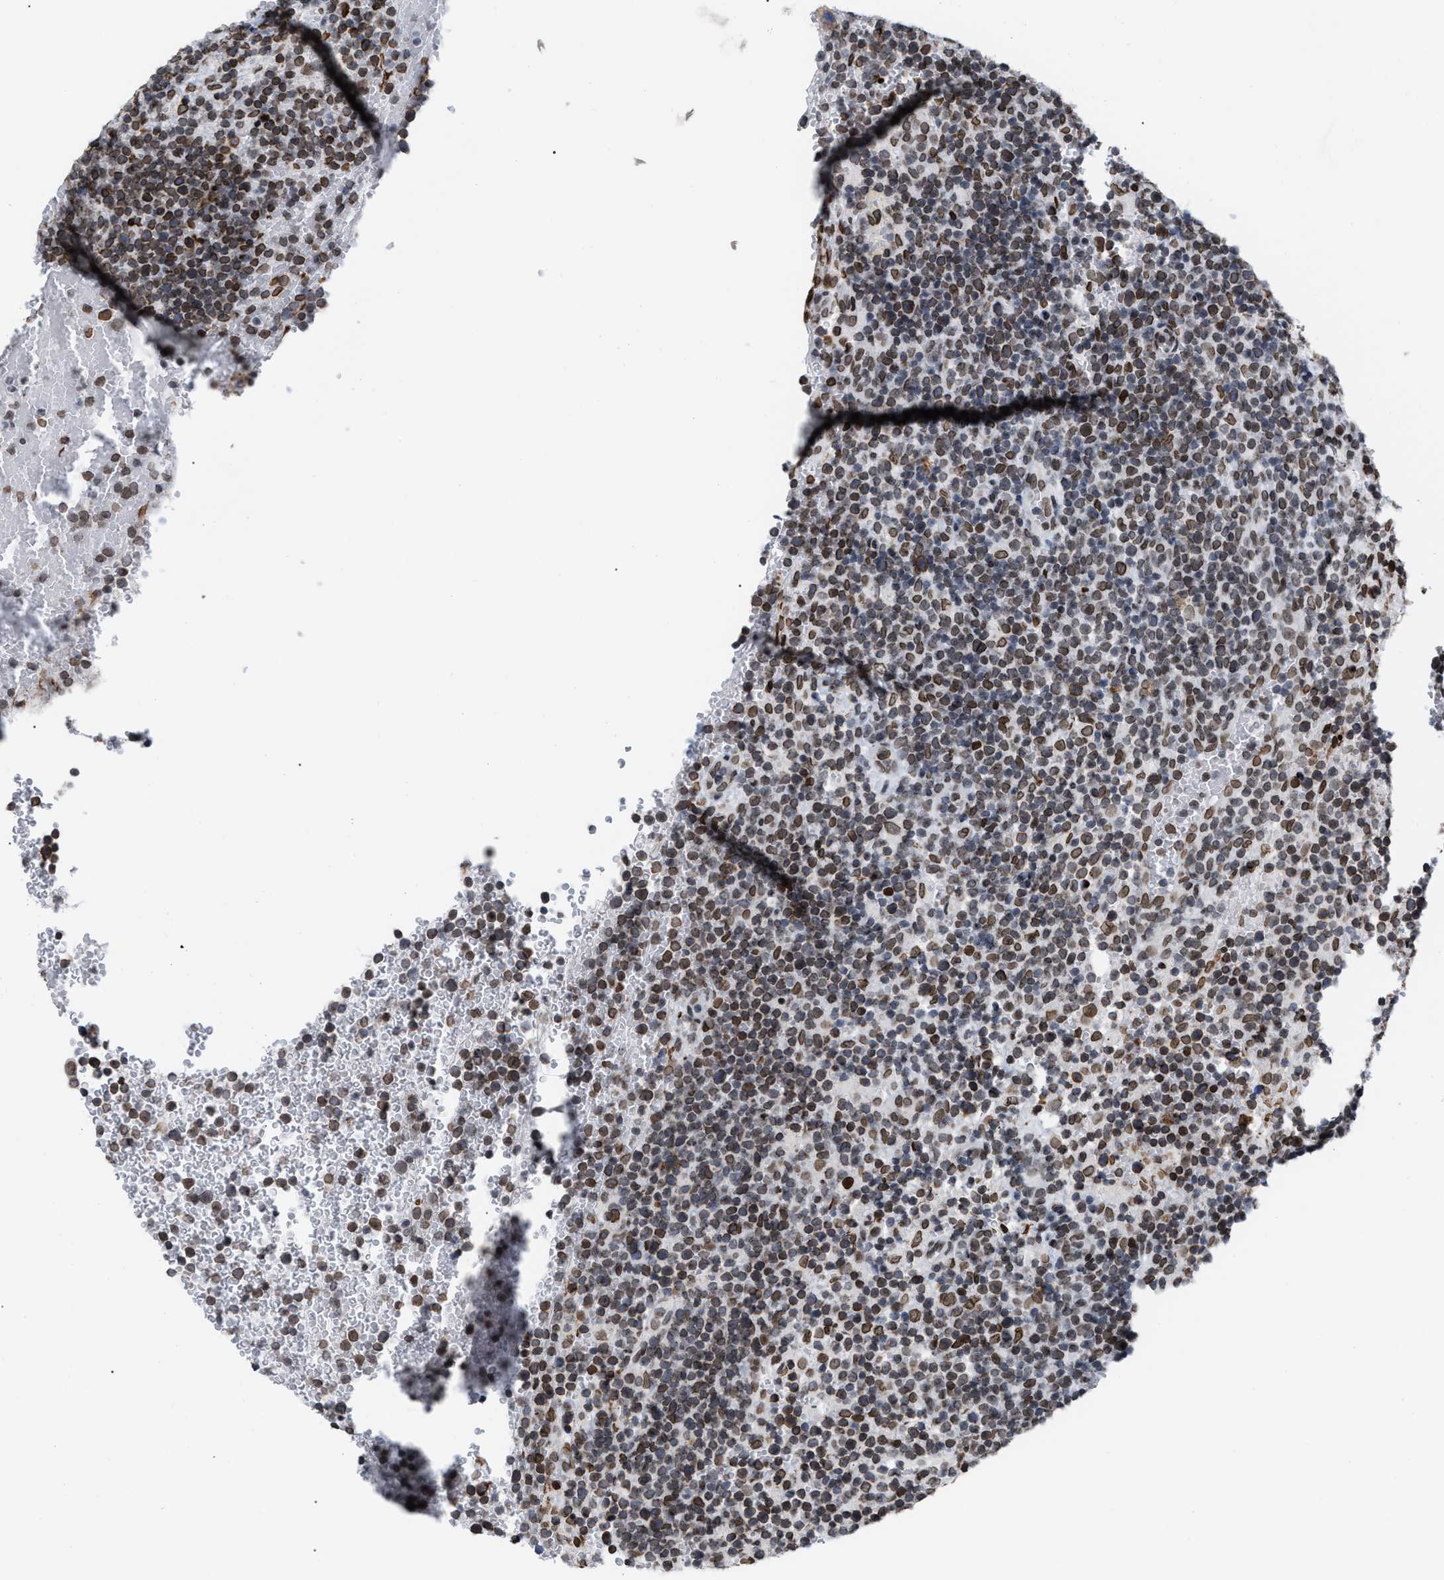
{"staining": {"intensity": "moderate", "quantity": ">75%", "location": "nuclear"}, "tissue": "lymphoma", "cell_type": "Tumor cells", "image_type": "cancer", "snomed": [{"axis": "morphology", "description": "Malignant lymphoma, non-Hodgkin's type, High grade"}, {"axis": "topography", "description": "Lymph node"}], "caption": "Moderate nuclear protein staining is appreciated in approximately >75% of tumor cells in malignant lymphoma, non-Hodgkin's type (high-grade).", "gene": "TPR", "patient": {"sex": "male", "age": 61}}